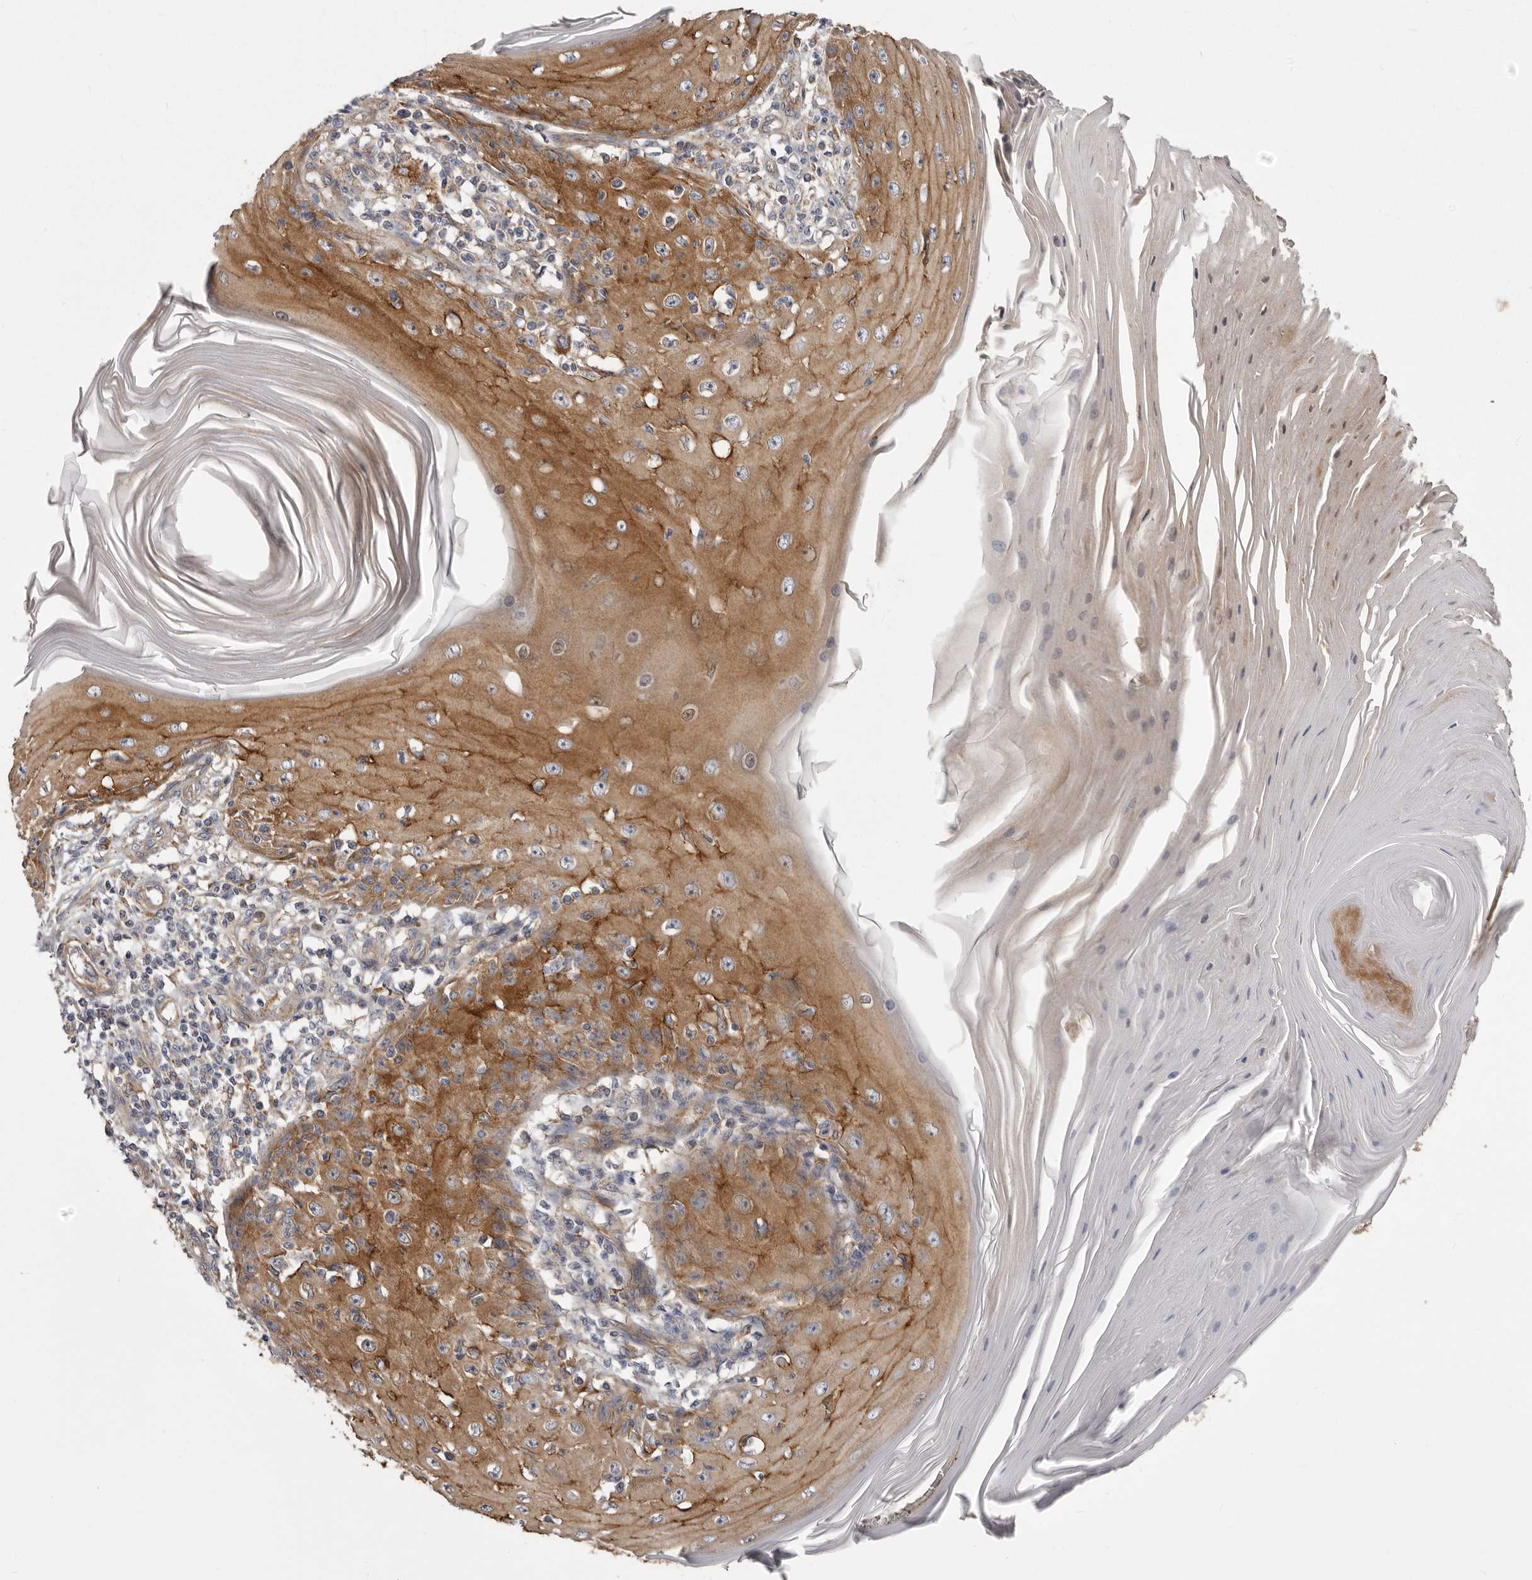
{"staining": {"intensity": "moderate", "quantity": ">75%", "location": "cytoplasmic/membranous"}, "tissue": "skin cancer", "cell_type": "Tumor cells", "image_type": "cancer", "snomed": [{"axis": "morphology", "description": "Squamous cell carcinoma, NOS"}, {"axis": "topography", "description": "Skin"}], "caption": "Immunohistochemical staining of human squamous cell carcinoma (skin) displays medium levels of moderate cytoplasmic/membranous positivity in about >75% of tumor cells. (IHC, brightfield microscopy, high magnification).", "gene": "ENAH", "patient": {"sex": "female", "age": 73}}